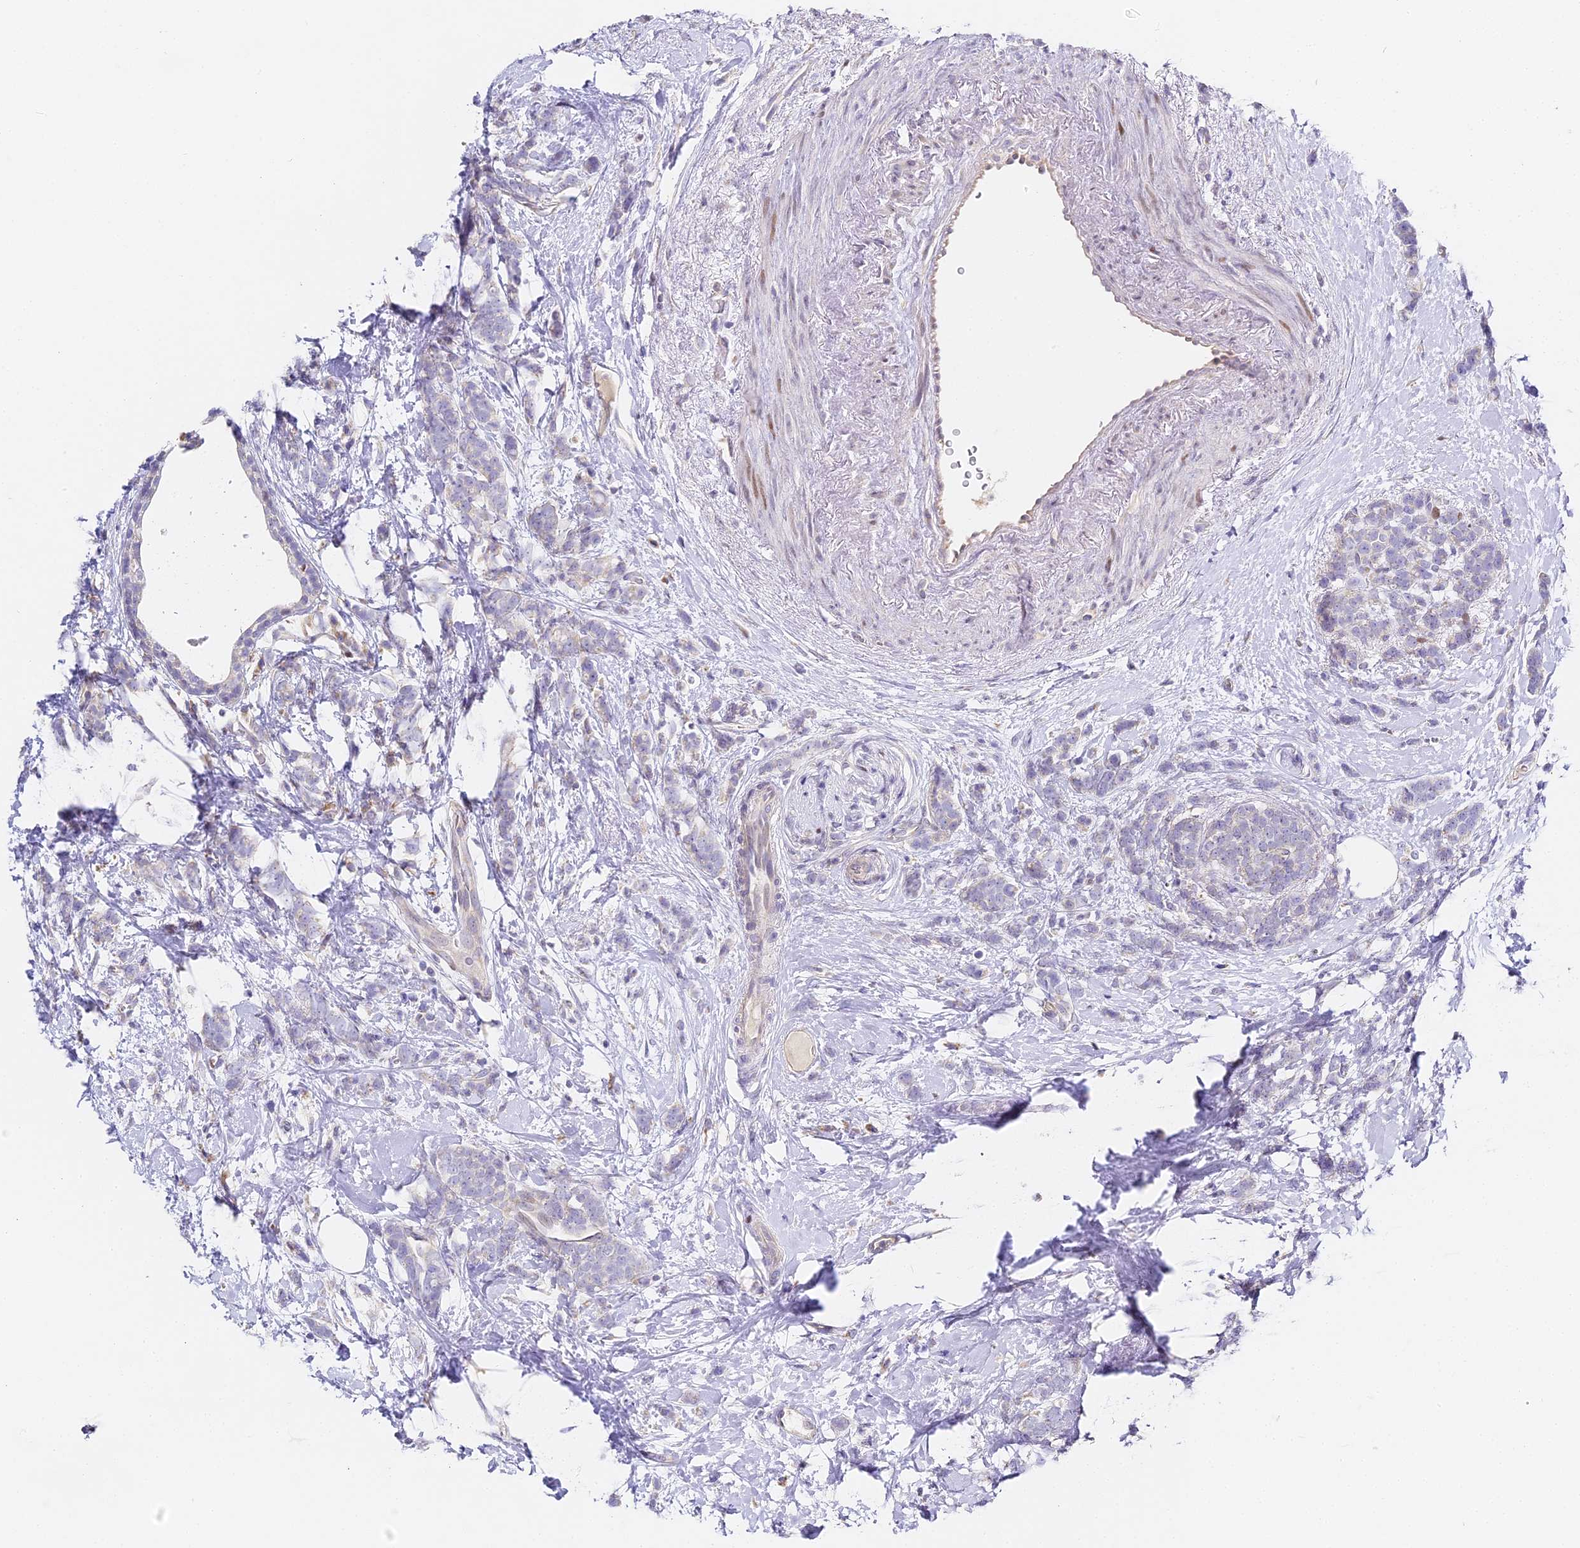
{"staining": {"intensity": "negative", "quantity": "none", "location": "none"}, "tissue": "breast cancer", "cell_type": "Tumor cells", "image_type": "cancer", "snomed": [{"axis": "morphology", "description": "Lobular carcinoma"}, {"axis": "topography", "description": "Breast"}], "caption": "Breast lobular carcinoma stained for a protein using immunohistochemistry (IHC) demonstrates no expression tumor cells.", "gene": "SERP1", "patient": {"sex": "female", "age": 58}}